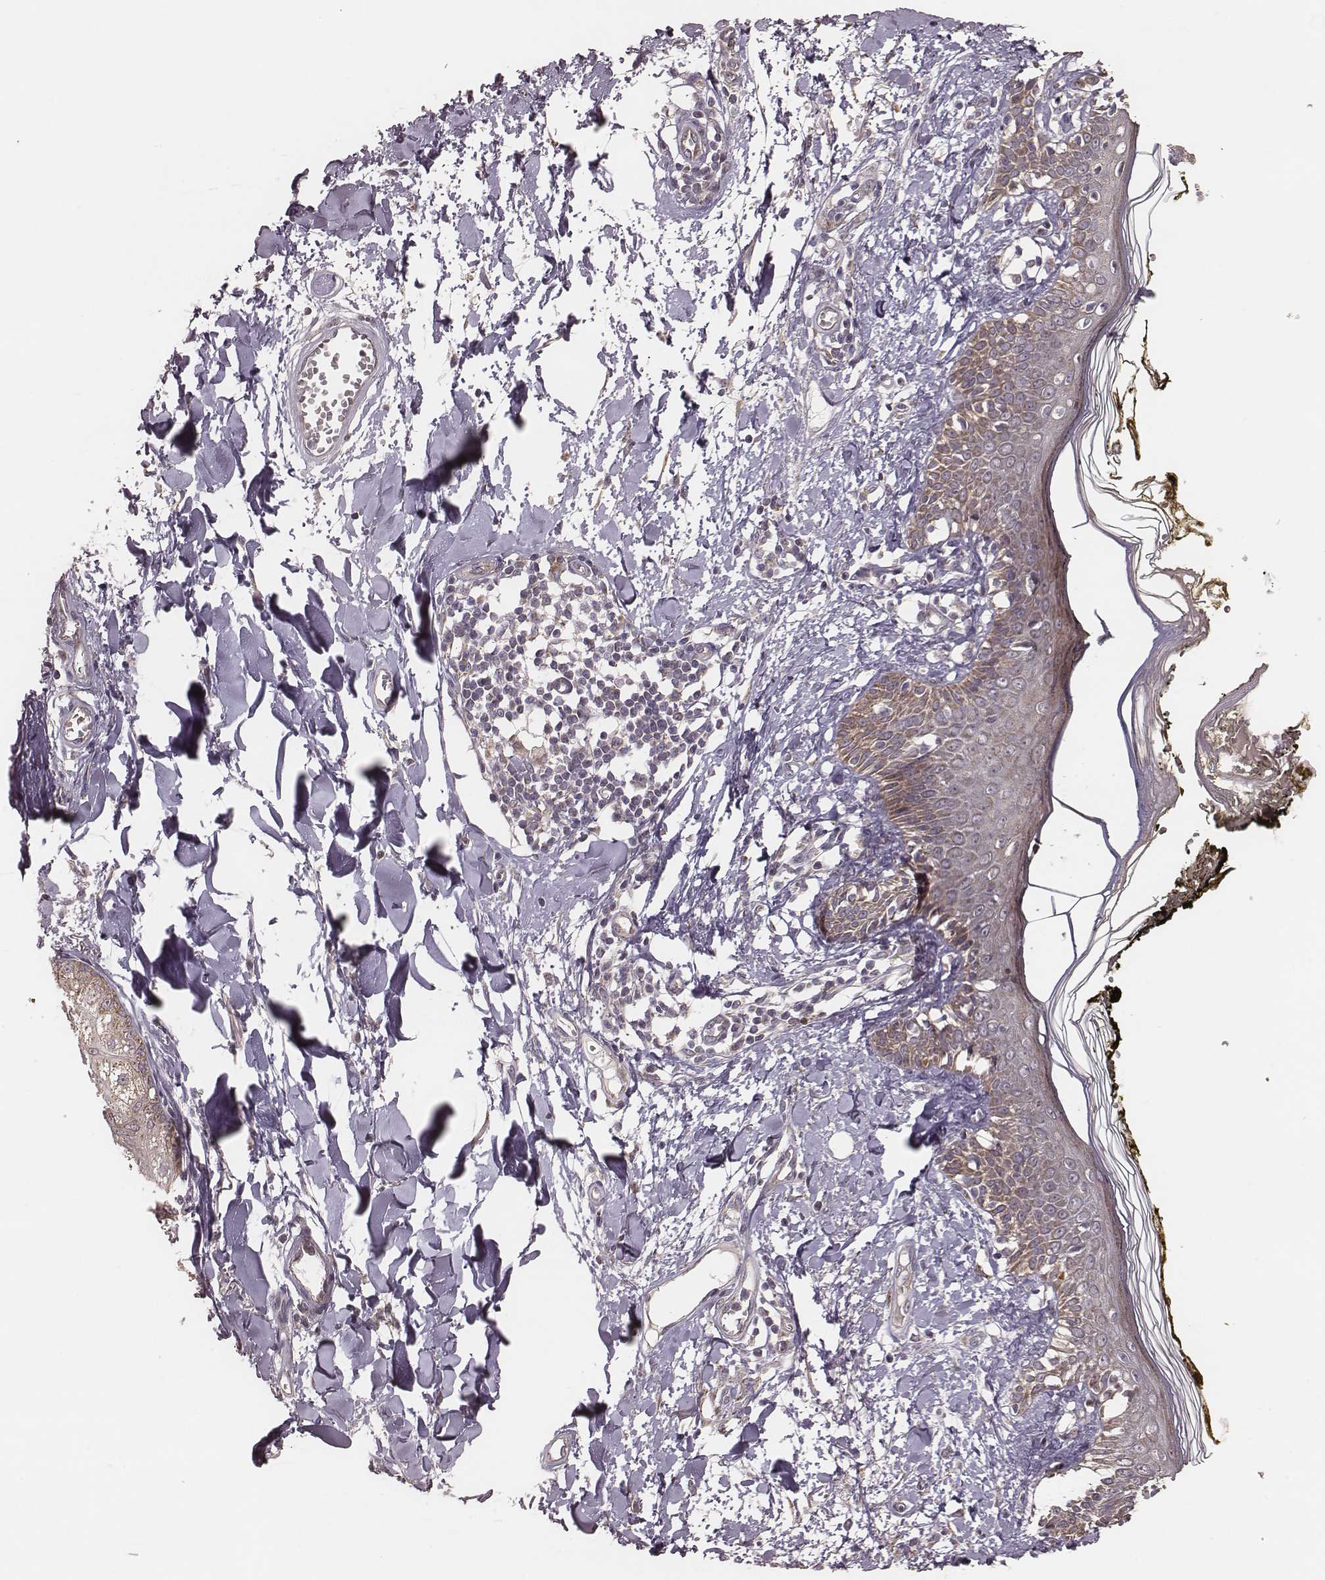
{"staining": {"intensity": "negative", "quantity": "none", "location": "none"}, "tissue": "skin", "cell_type": "Fibroblasts", "image_type": "normal", "snomed": [{"axis": "morphology", "description": "Normal tissue, NOS"}, {"axis": "topography", "description": "Skin"}], "caption": "DAB immunohistochemical staining of unremarkable human skin demonstrates no significant positivity in fibroblasts. (Brightfield microscopy of DAB immunohistochemistry (IHC) at high magnification).", "gene": "HAVCR1", "patient": {"sex": "male", "age": 76}}